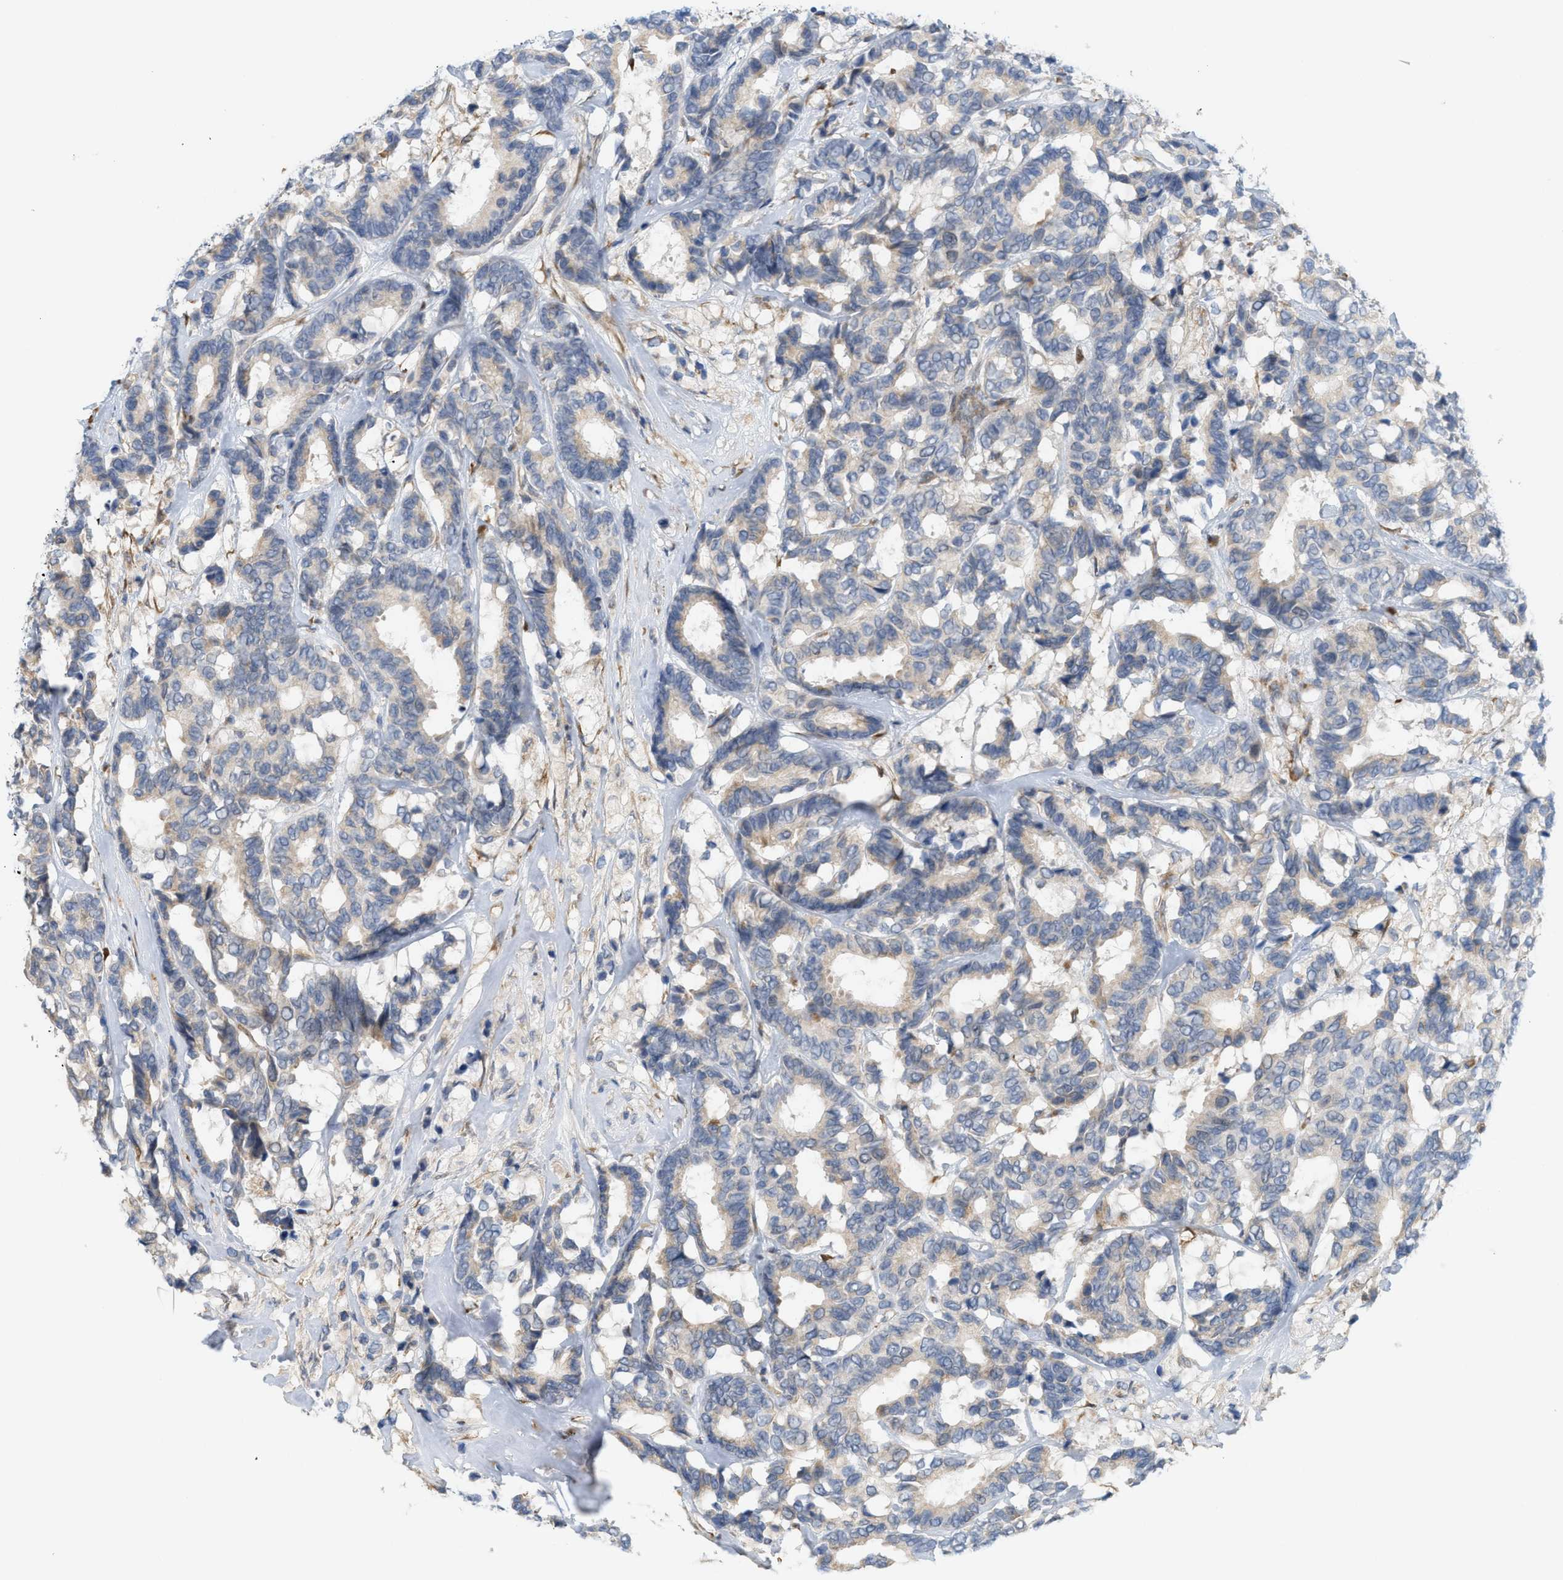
{"staining": {"intensity": "weak", "quantity": "25%-75%", "location": "cytoplasmic/membranous"}, "tissue": "breast cancer", "cell_type": "Tumor cells", "image_type": "cancer", "snomed": [{"axis": "morphology", "description": "Duct carcinoma"}, {"axis": "topography", "description": "Breast"}], "caption": "Protein expression analysis of human breast cancer reveals weak cytoplasmic/membranous positivity in about 25%-75% of tumor cells.", "gene": "SVOP", "patient": {"sex": "female", "age": 87}}